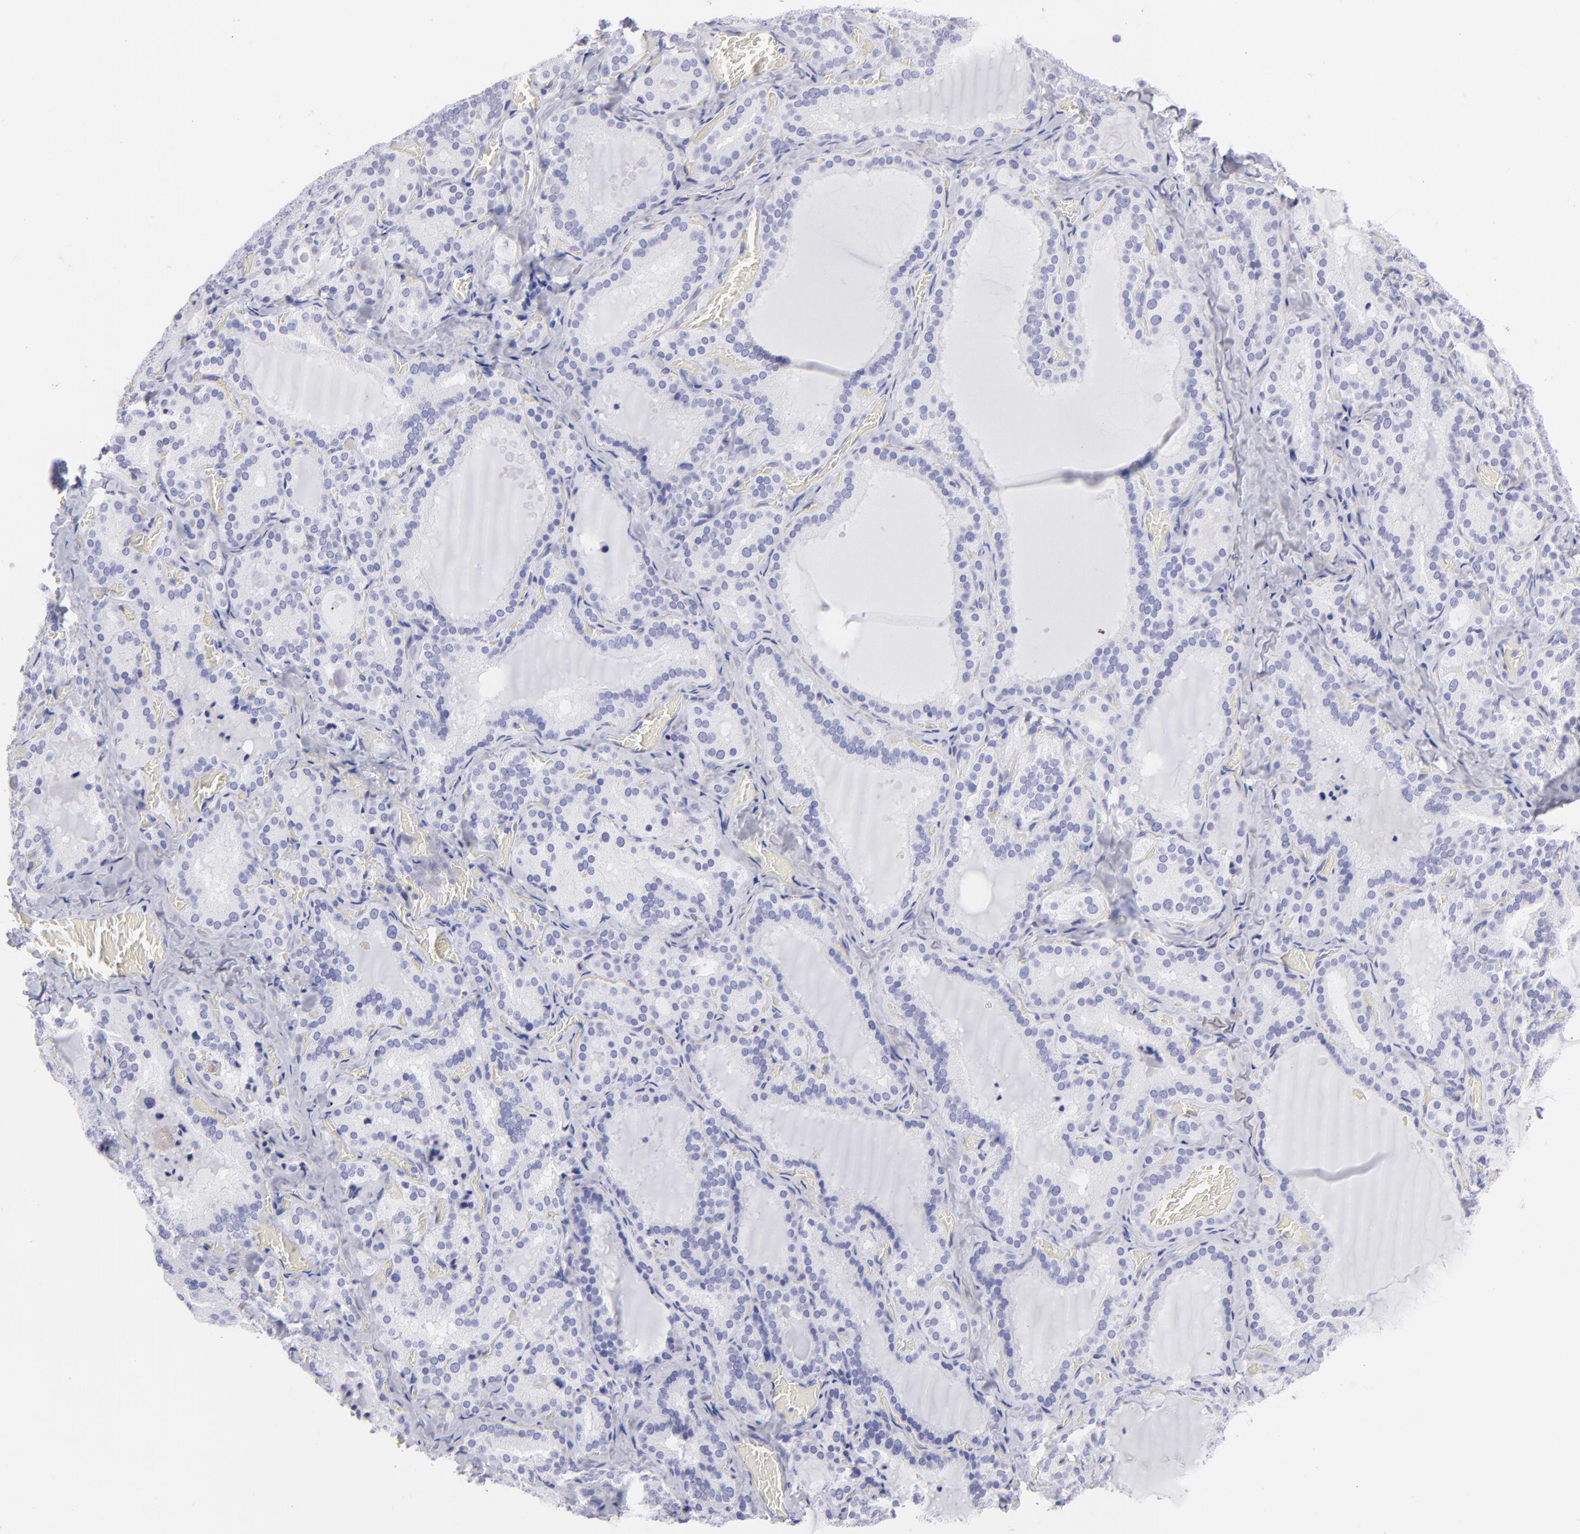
{"staining": {"intensity": "negative", "quantity": "none", "location": "none"}, "tissue": "thyroid gland", "cell_type": "Glandular cells", "image_type": "normal", "snomed": [{"axis": "morphology", "description": "Normal tissue, NOS"}, {"axis": "topography", "description": "Thyroid gland"}], "caption": "Immunohistochemistry of normal human thyroid gland reveals no expression in glandular cells. The staining is performed using DAB brown chromogen with nuclei counter-stained in using hematoxylin.", "gene": "SLC1A2", "patient": {"sex": "female", "age": 33}}